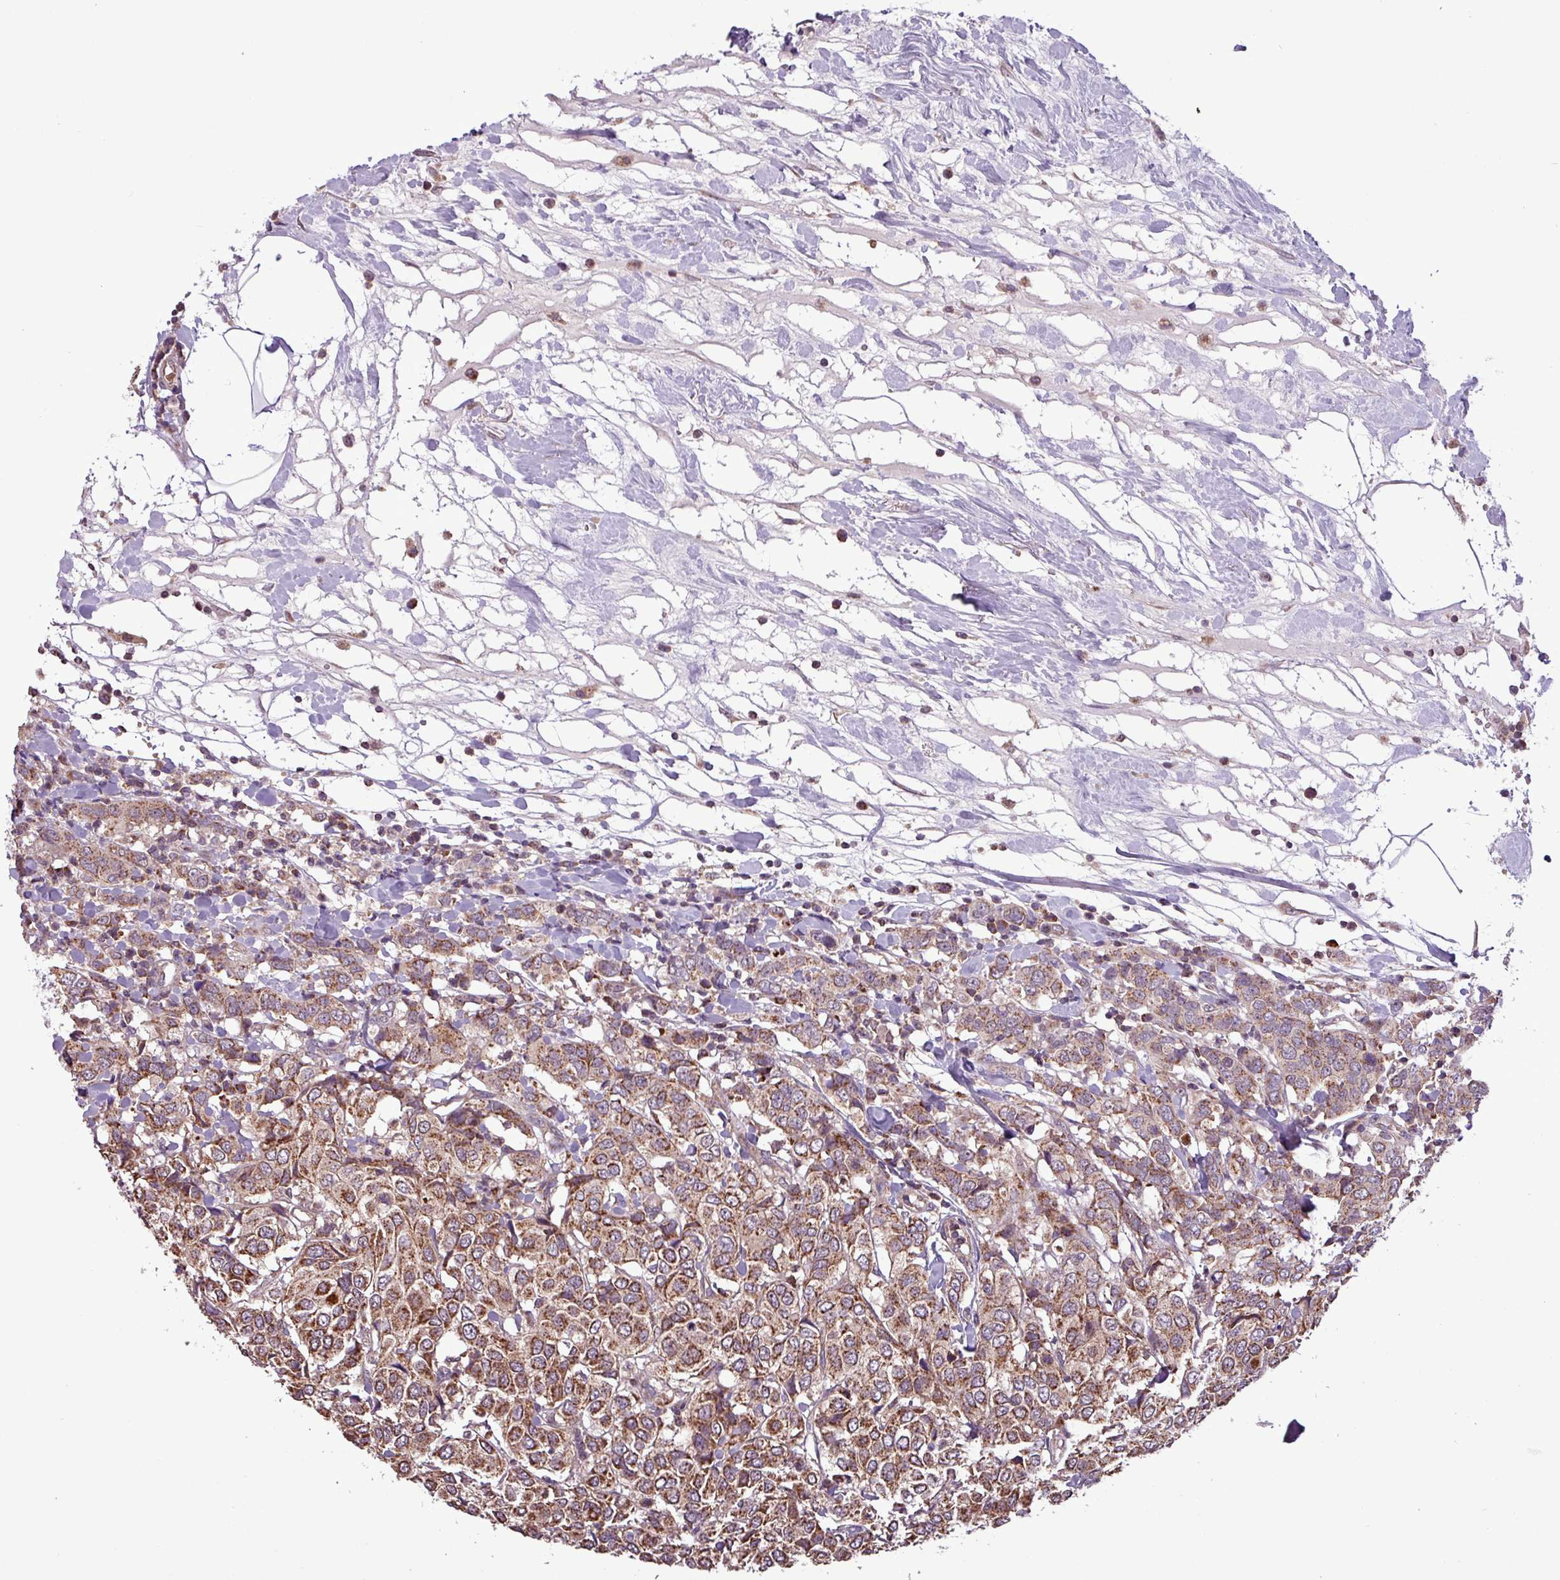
{"staining": {"intensity": "strong", "quantity": ">75%", "location": "cytoplasmic/membranous"}, "tissue": "breast cancer", "cell_type": "Tumor cells", "image_type": "cancer", "snomed": [{"axis": "morphology", "description": "Duct carcinoma"}, {"axis": "topography", "description": "Breast"}], "caption": "Approximately >75% of tumor cells in breast cancer (intraductal carcinoma) reveal strong cytoplasmic/membranous protein staining as visualized by brown immunohistochemical staining.", "gene": "MCTP2", "patient": {"sex": "female", "age": 55}}